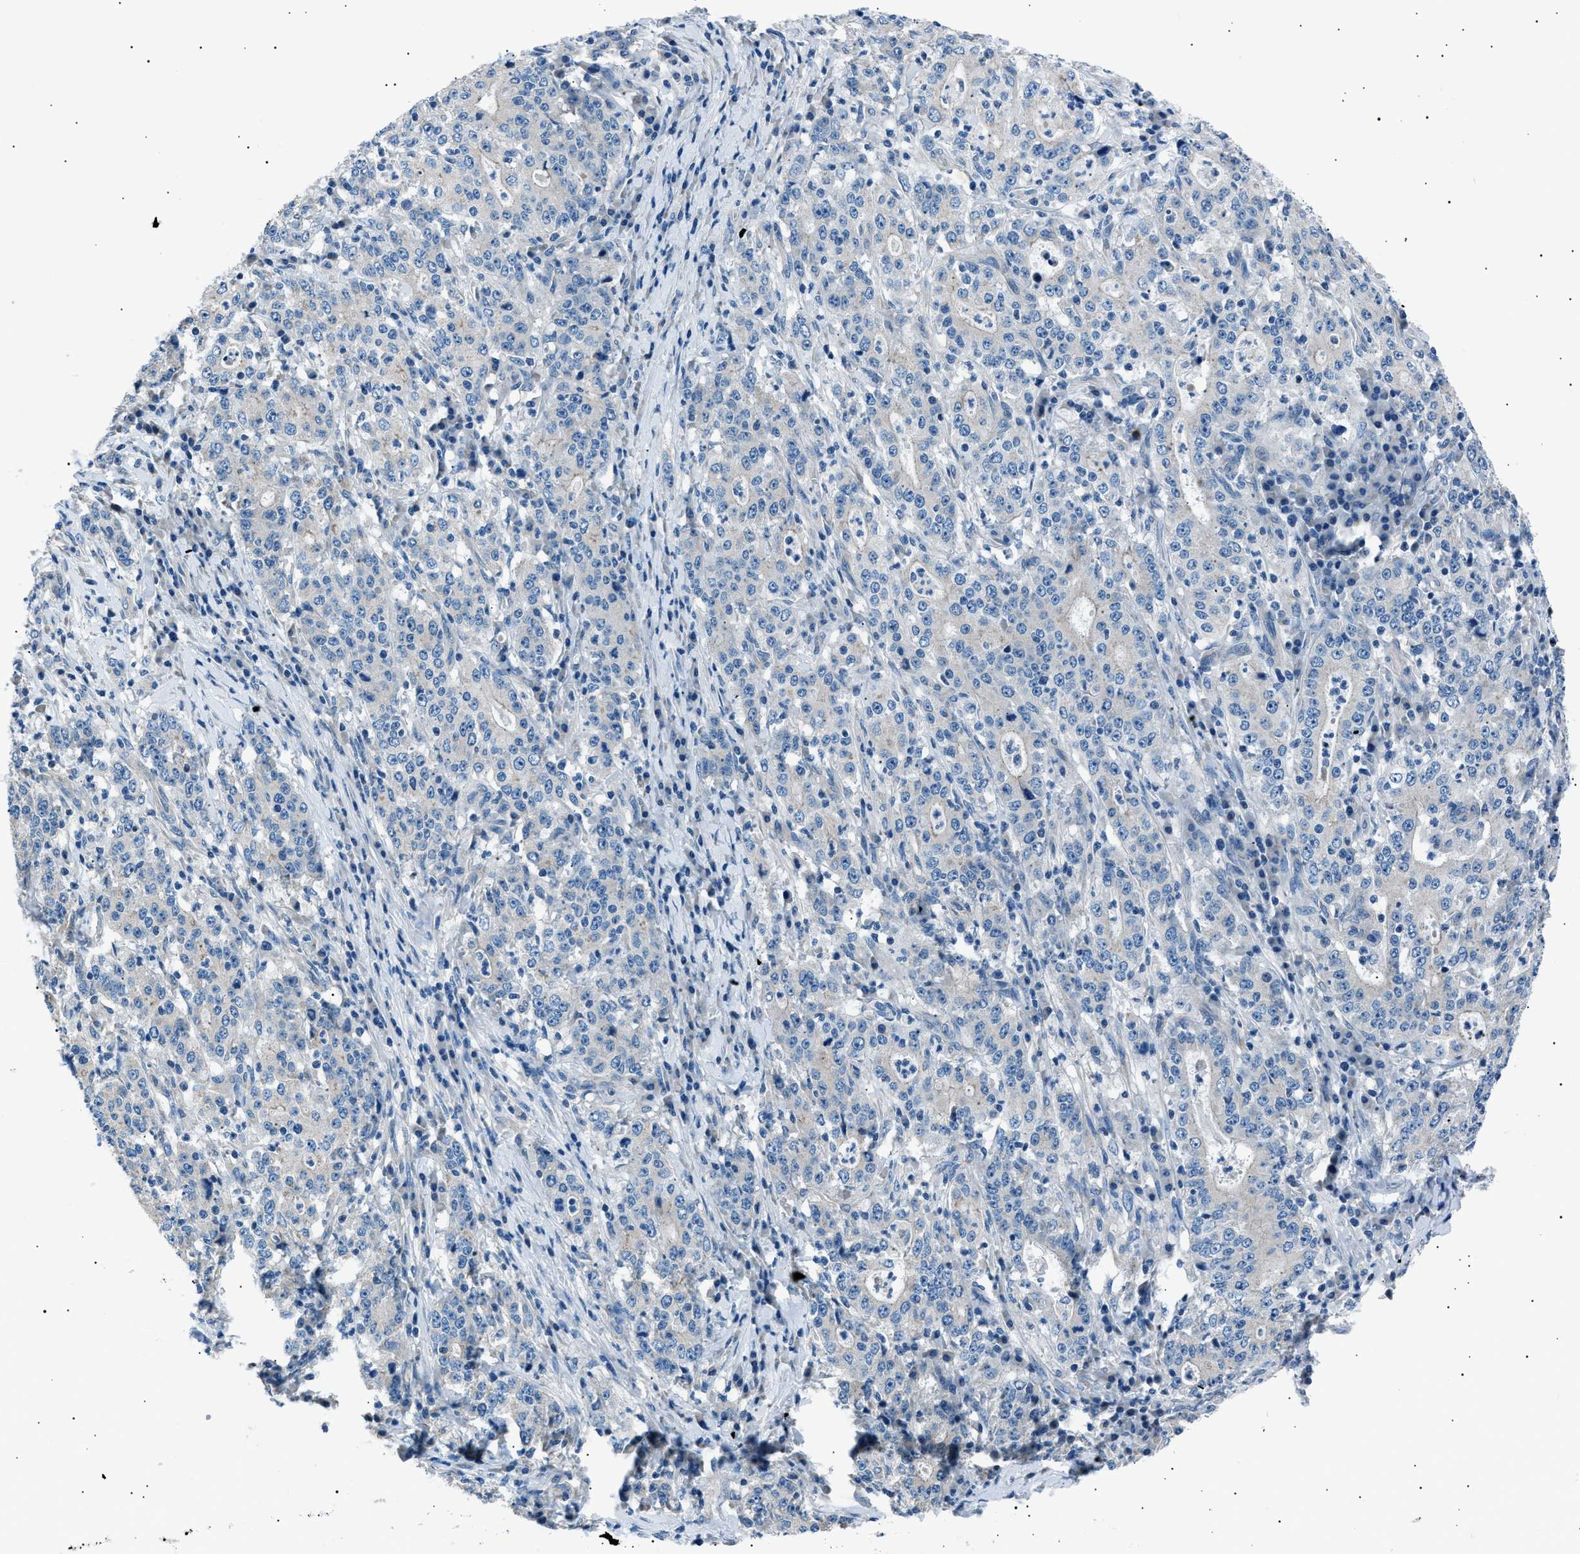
{"staining": {"intensity": "negative", "quantity": "none", "location": "none"}, "tissue": "stomach cancer", "cell_type": "Tumor cells", "image_type": "cancer", "snomed": [{"axis": "morphology", "description": "Normal tissue, NOS"}, {"axis": "morphology", "description": "Adenocarcinoma, NOS"}, {"axis": "topography", "description": "Stomach, upper"}, {"axis": "topography", "description": "Stomach"}], "caption": "Immunohistochemistry (IHC) micrograph of stomach adenocarcinoma stained for a protein (brown), which exhibits no expression in tumor cells.", "gene": "LRRC37B", "patient": {"sex": "male", "age": 59}}